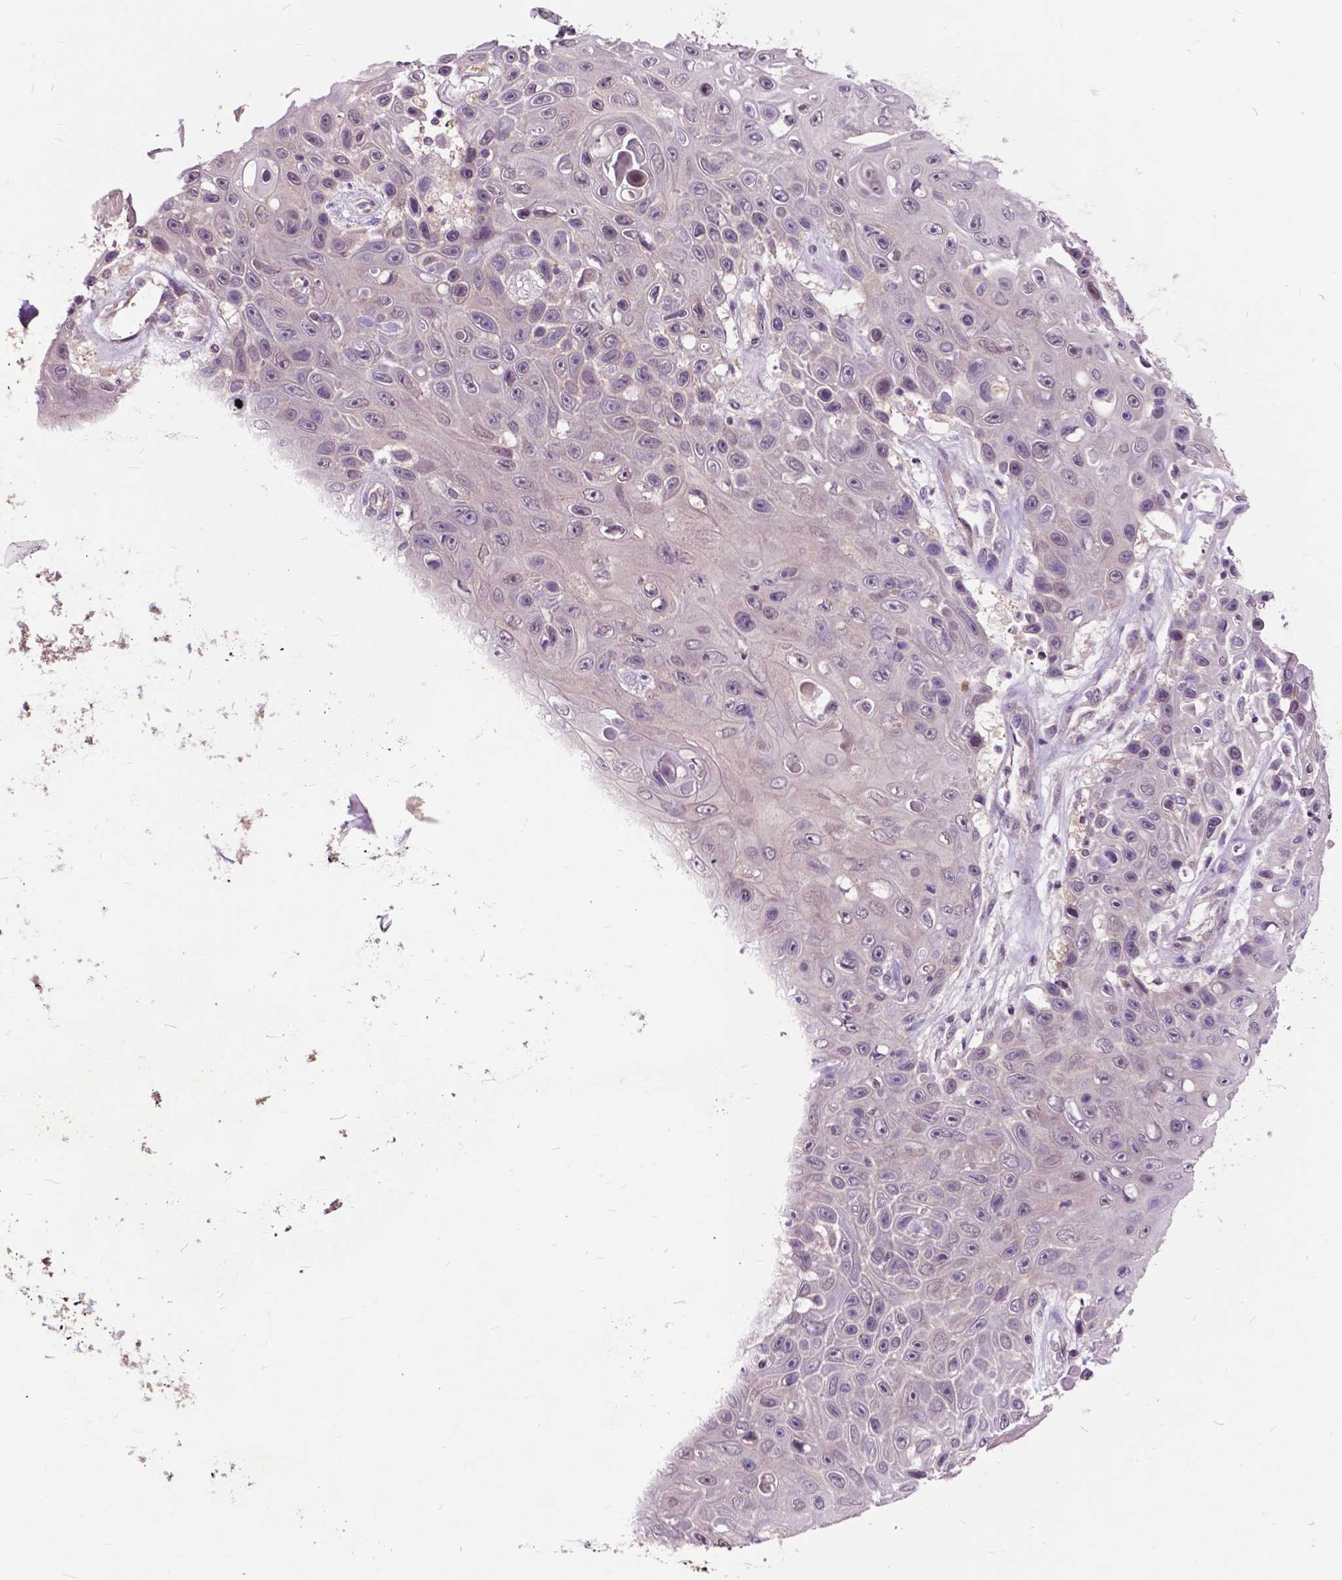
{"staining": {"intensity": "negative", "quantity": "none", "location": "none"}, "tissue": "skin cancer", "cell_type": "Tumor cells", "image_type": "cancer", "snomed": [{"axis": "morphology", "description": "Squamous cell carcinoma, NOS"}, {"axis": "topography", "description": "Skin"}], "caption": "Tumor cells show no significant expression in skin cancer (squamous cell carcinoma). Brightfield microscopy of IHC stained with DAB (brown) and hematoxylin (blue), captured at high magnification.", "gene": "ARAF", "patient": {"sex": "male", "age": 82}}